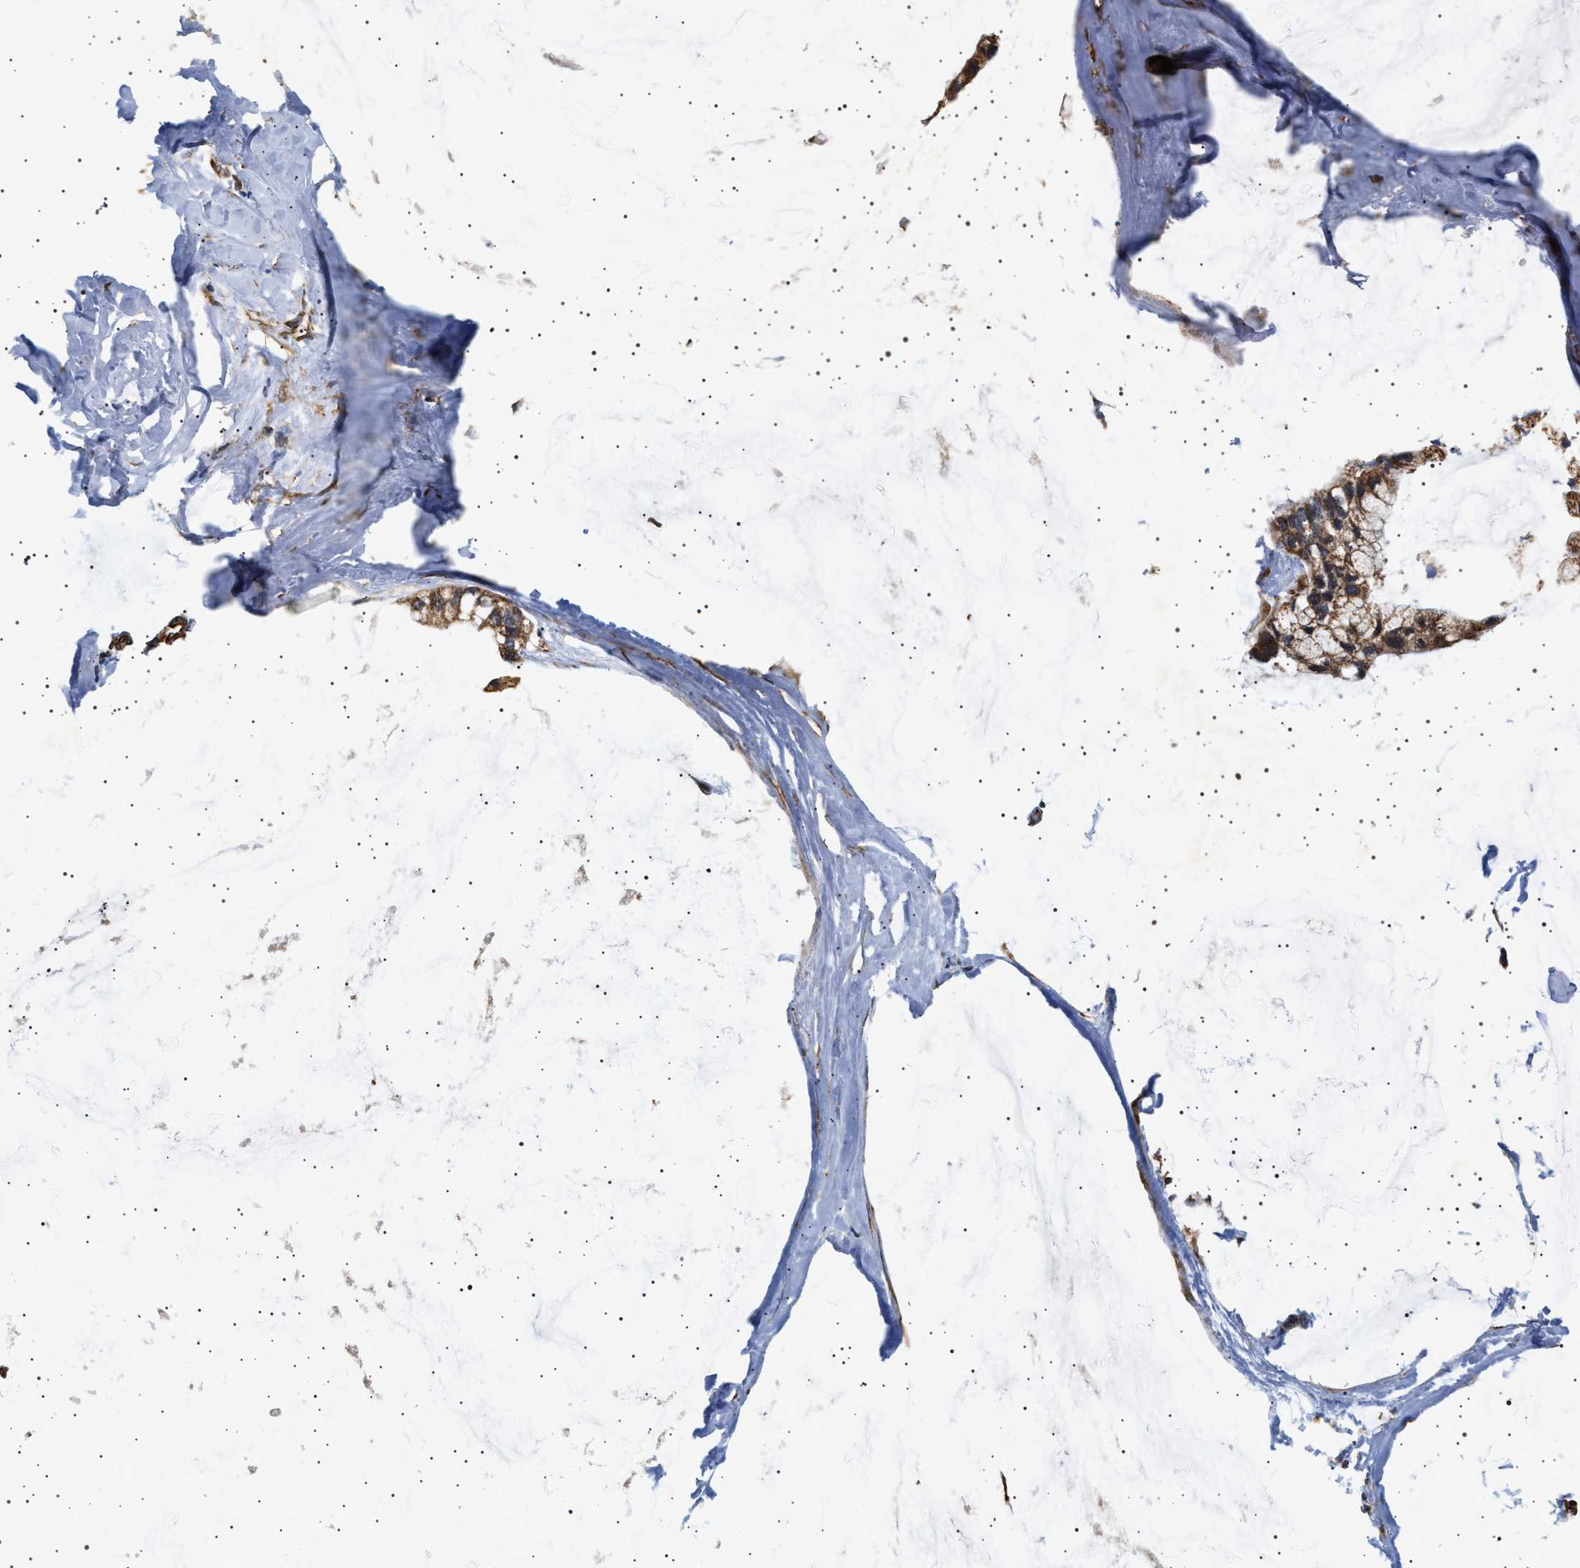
{"staining": {"intensity": "moderate", "quantity": ">75%", "location": "cytoplasmic/membranous"}, "tissue": "ovarian cancer", "cell_type": "Tumor cells", "image_type": "cancer", "snomed": [{"axis": "morphology", "description": "Cystadenocarcinoma, mucinous, NOS"}, {"axis": "topography", "description": "Ovary"}], "caption": "Ovarian cancer stained with a brown dye exhibits moderate cytoplasmic/membranous positive staining in about >75% of tumor cells.", "gene": "TRUB2", "patient": {"sex": "female", "age": 39}}